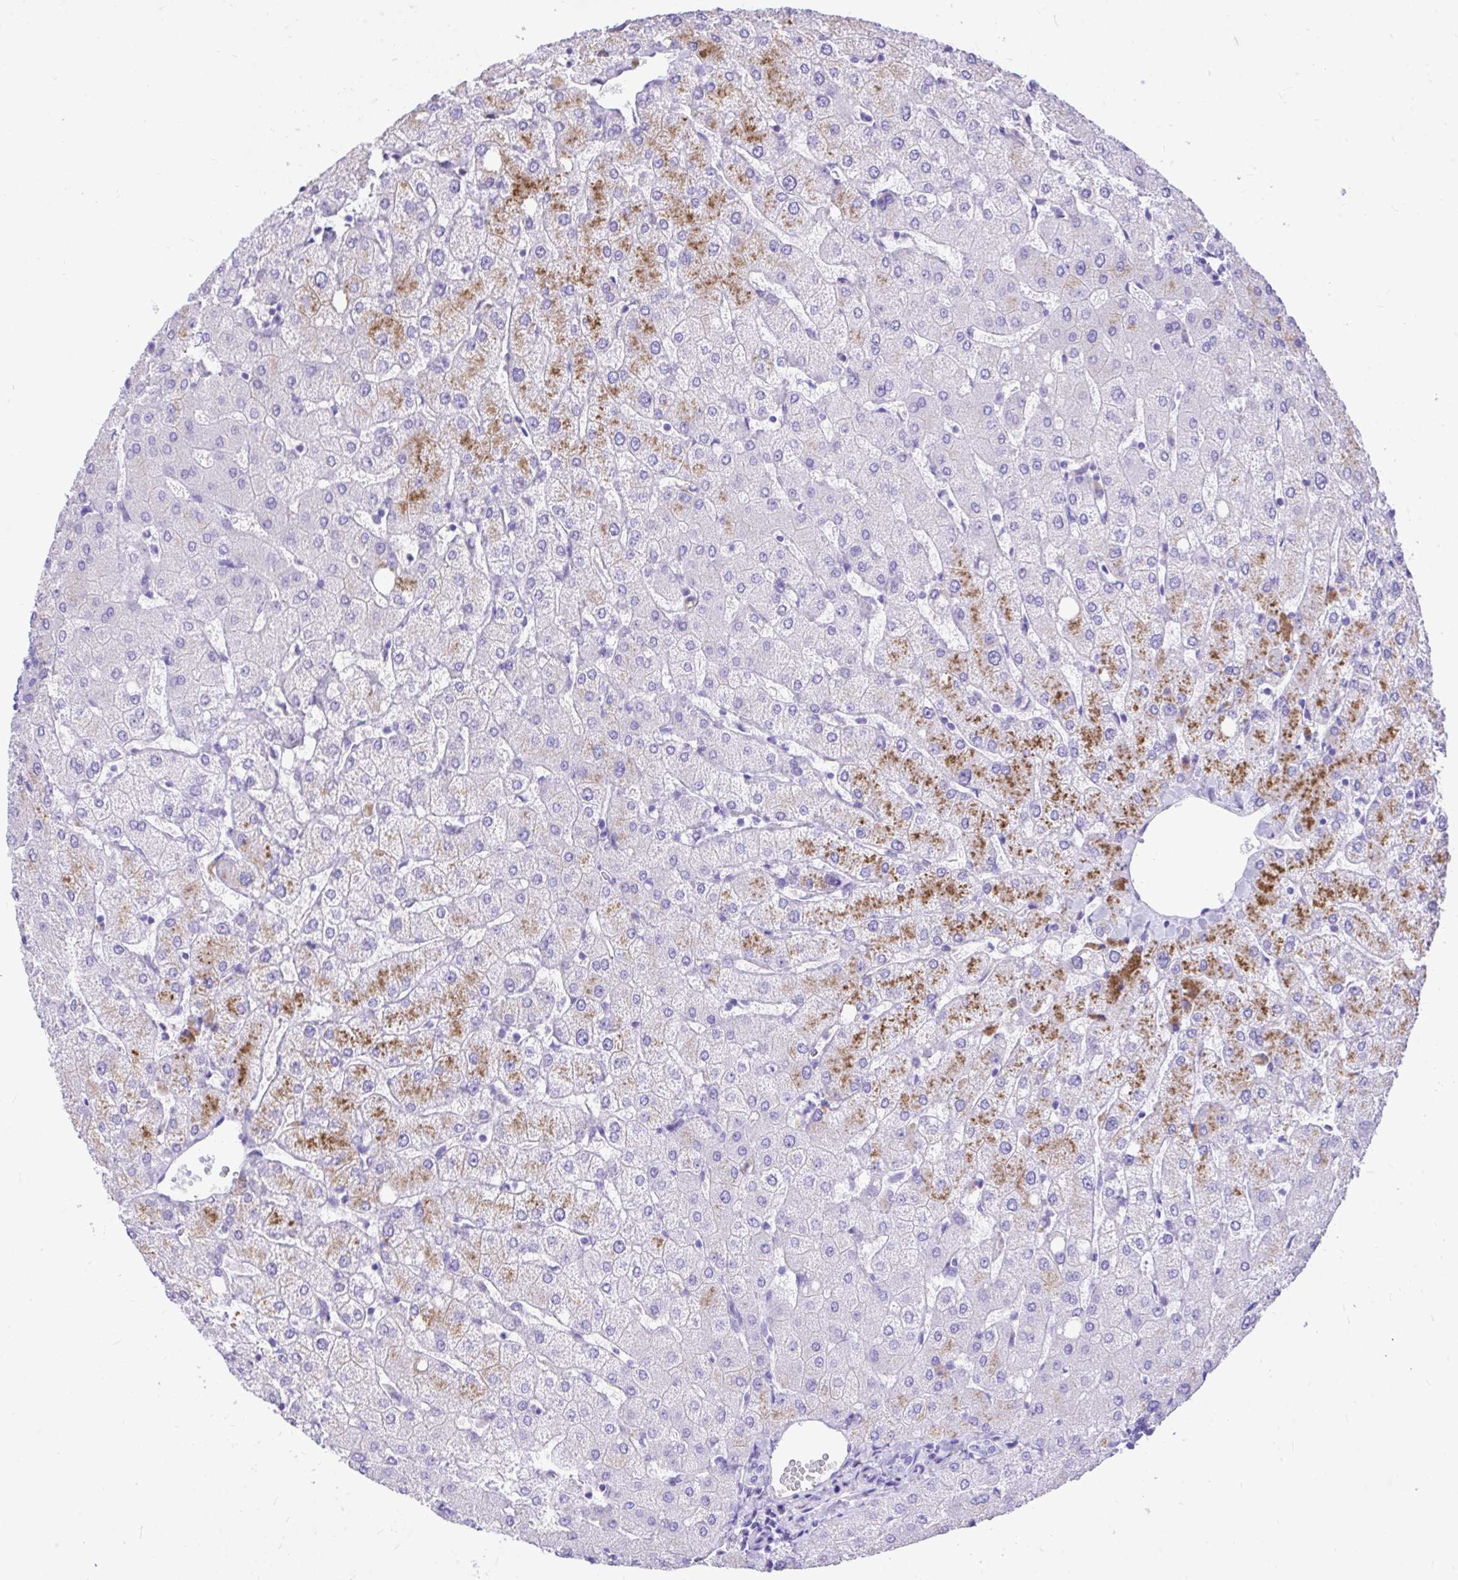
{"staining": {"intensity": "negative", "quantity": "none", "location": "none"}, "tissue": "liver", "cell_type": "Cholangiocytes", "image_type": "normal", "snomed": [{"axis": "morphology", "description": "Normal tissue, NOS"}, {"axis": "topography", "description": "Liver"}], "caption": "Human liver stained for a protein using immunohistochemistry reveals no expression in cholangiocytes.", "gene": "MON1A", "patient": {"sex": "female", "age": 54}}